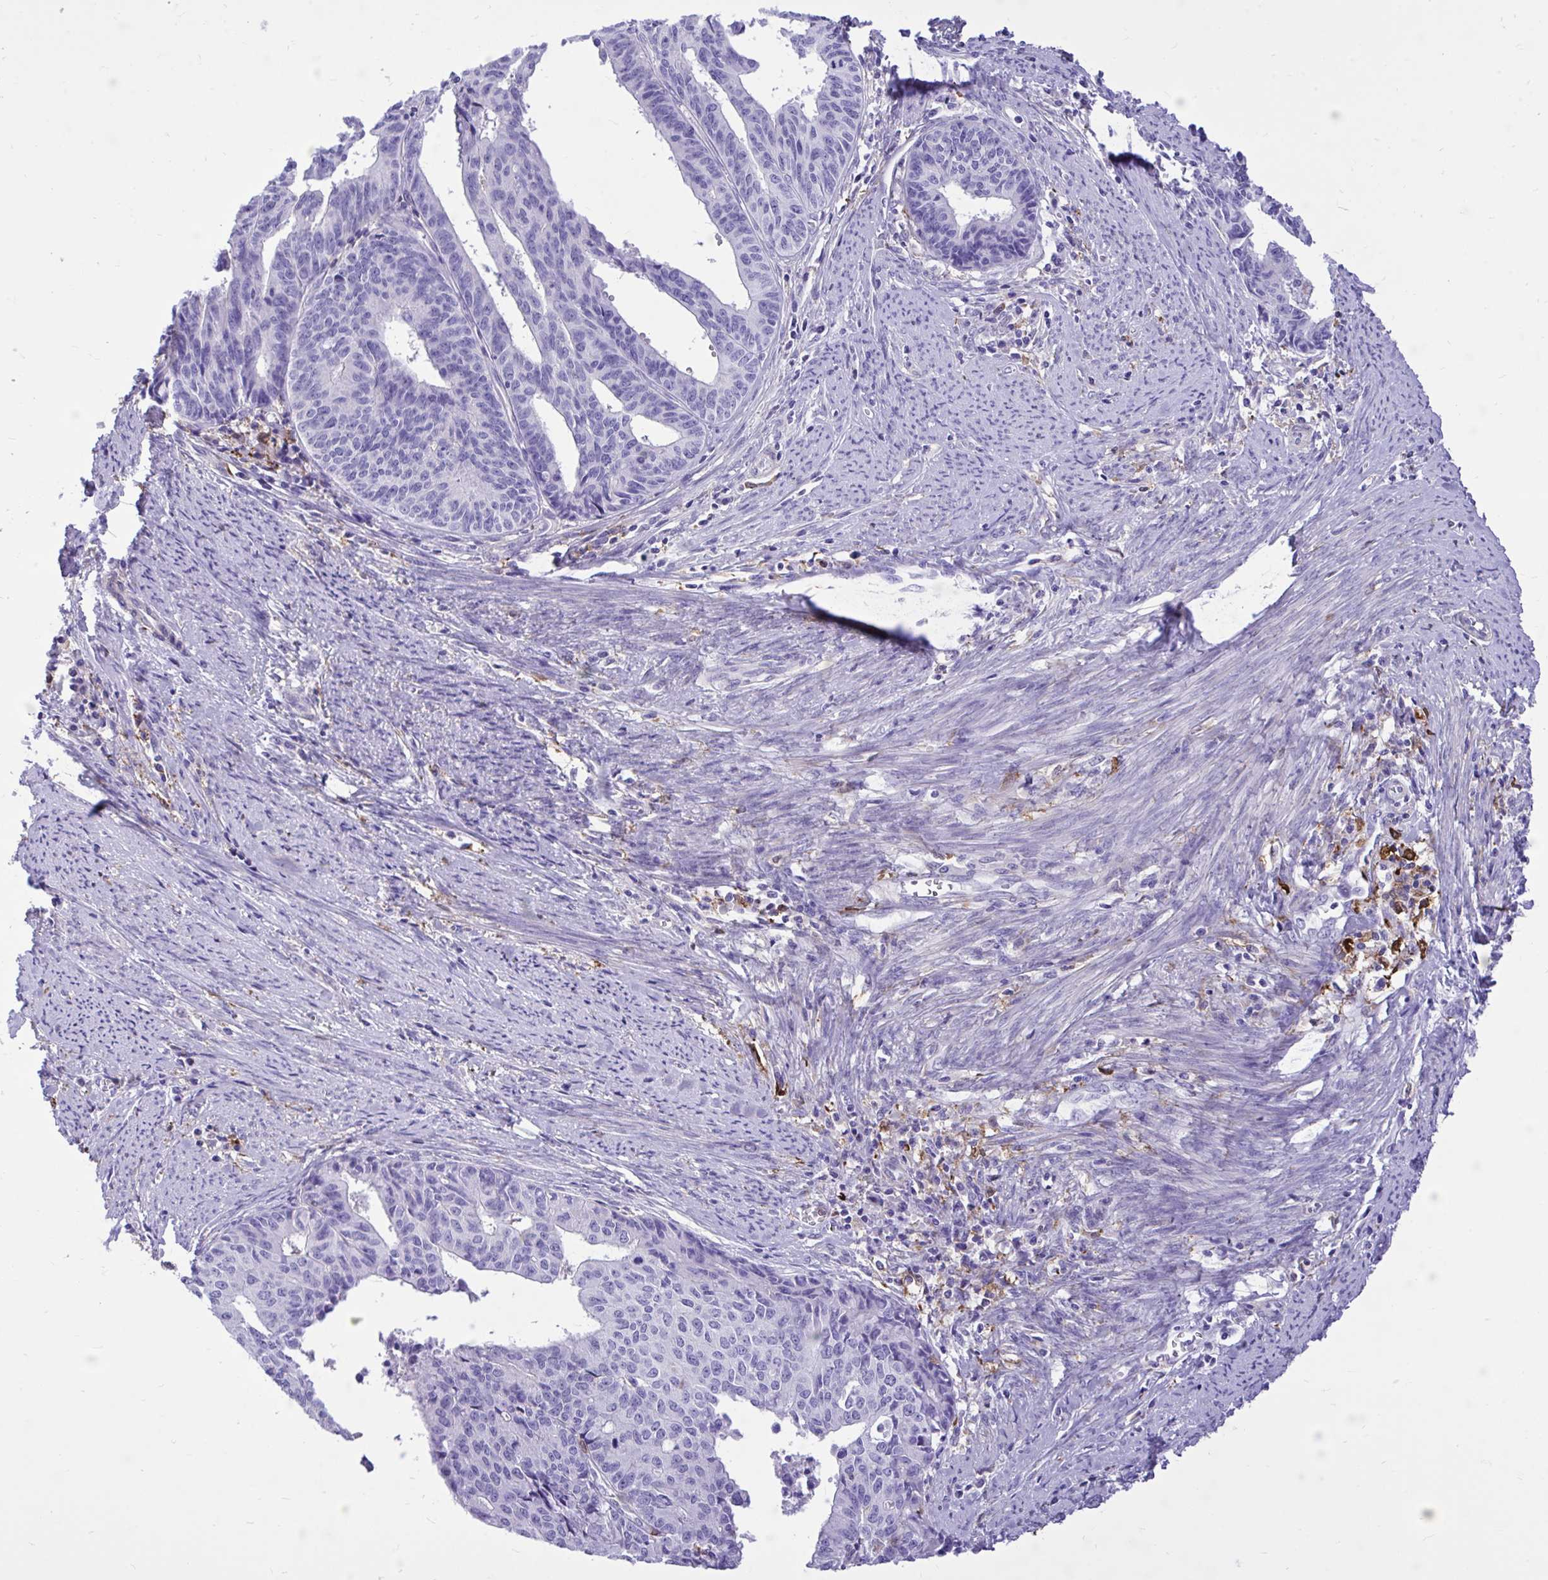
{"staining": {"intensity": "negative", "quantity": "none", "location": "none"}, "tissue": "endometrial cancer", "cell_type": "Tumor cells", "image_type": "cancer", "snomed": [{"axis": "morphology", "description": "Adenocarcinoma, NOS"}, {"axis": "topography", "description": "Endometrium"}], "caption": "A high-resolution histopathology image shows immunohistochemistry staining of adenocarcinoma (endometrial), which reveals no significant staining in tumor cells.", "gene": "TLR7", "patient": {"sex": "female", "age": 65}}